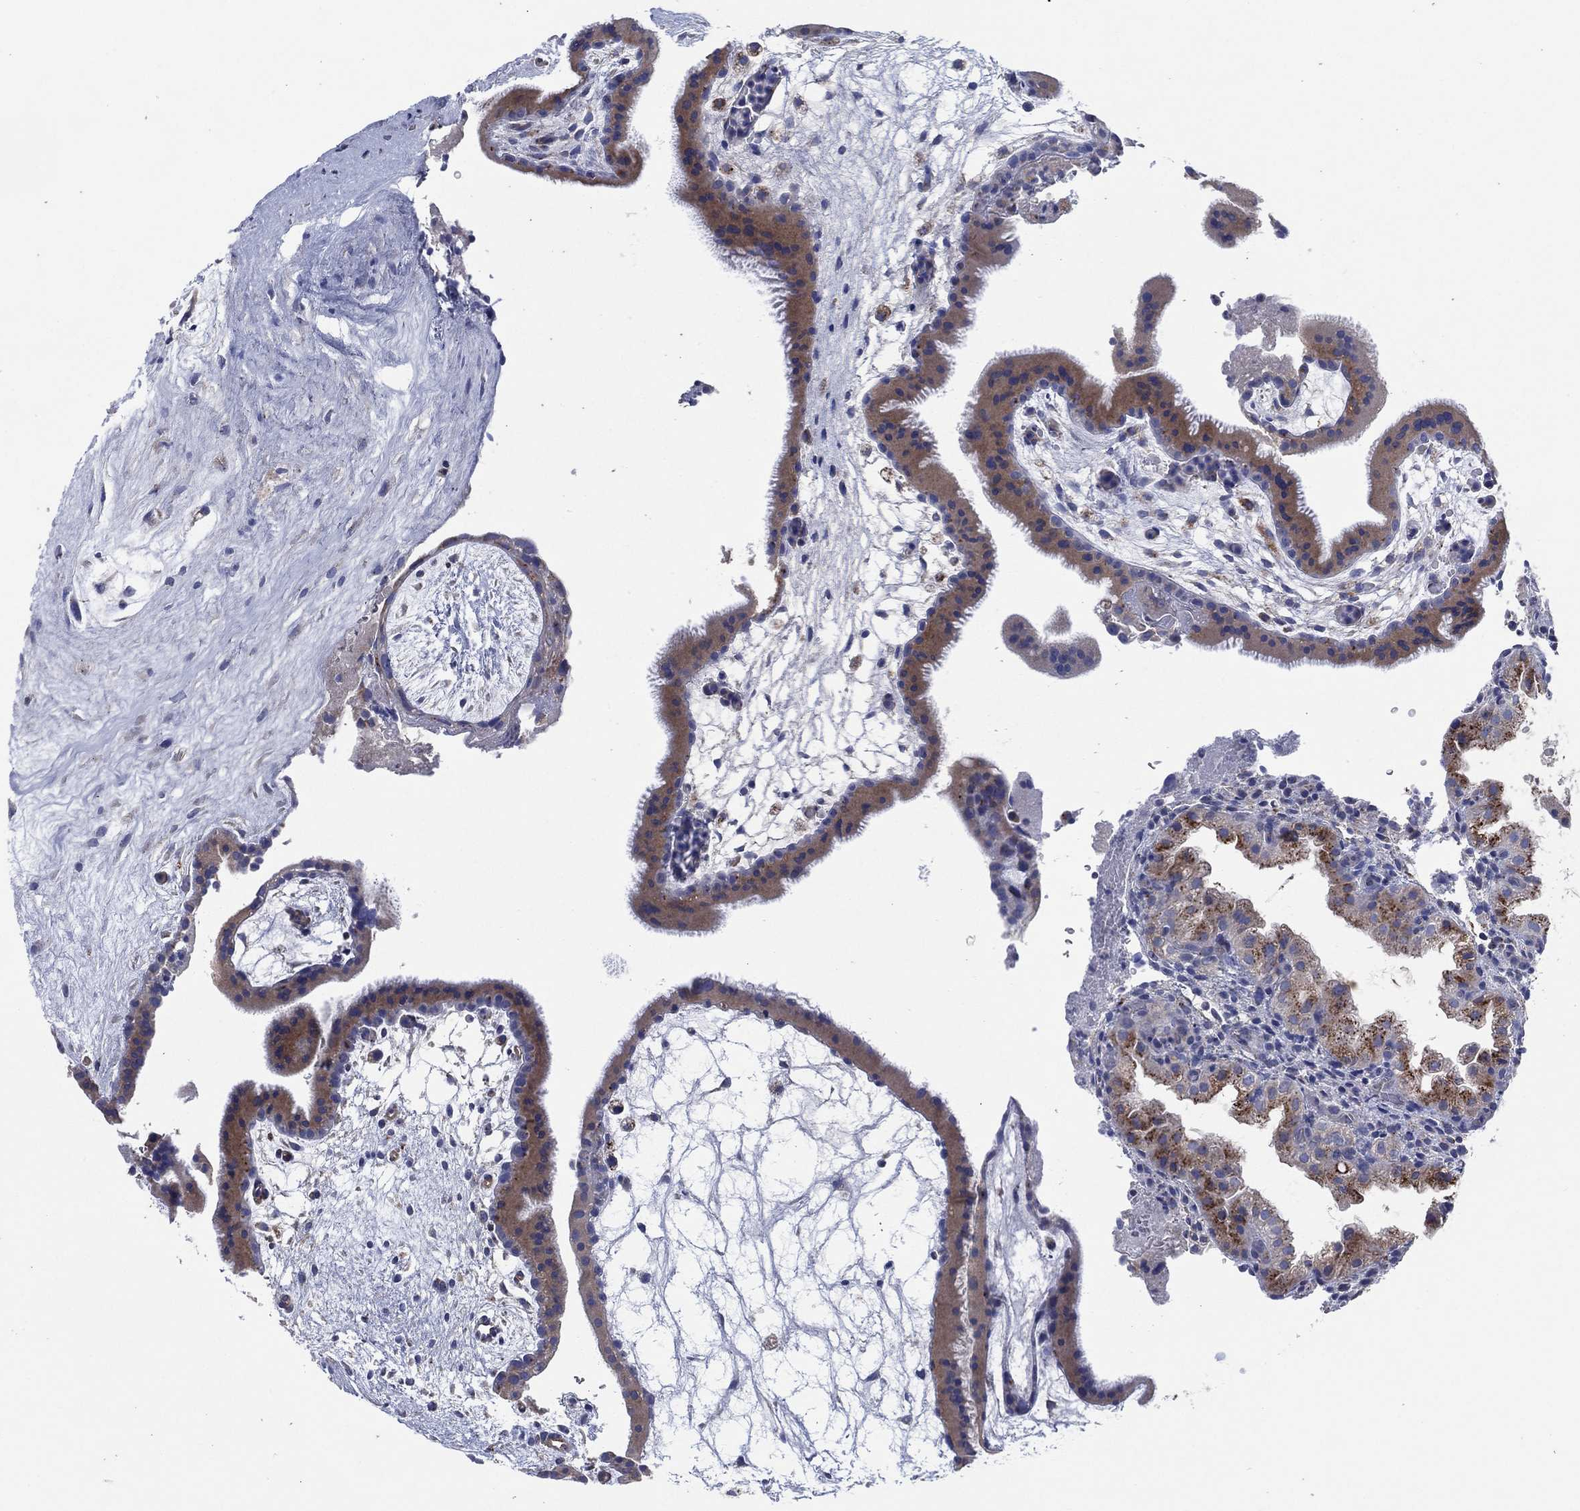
{"staining": {"intensity": "negative", "quantity": "none", "location": "none"}, "tissue": "placenta", "cell_type": "Decidual cells", "image_type": "normal", "snomed": [{"axis": "morphology", "description": "Normal tissue, NOS"}, {"axis": "topography", "description": "Placenta"}], "caption": "DAB (3,3'-diaminobenzidine) immunohistochemical staining of unremarkable placenta reveals no significant staining in decidual cells.", "gene": "GALNS", "patient": {"sex": "female", "age": 19}}